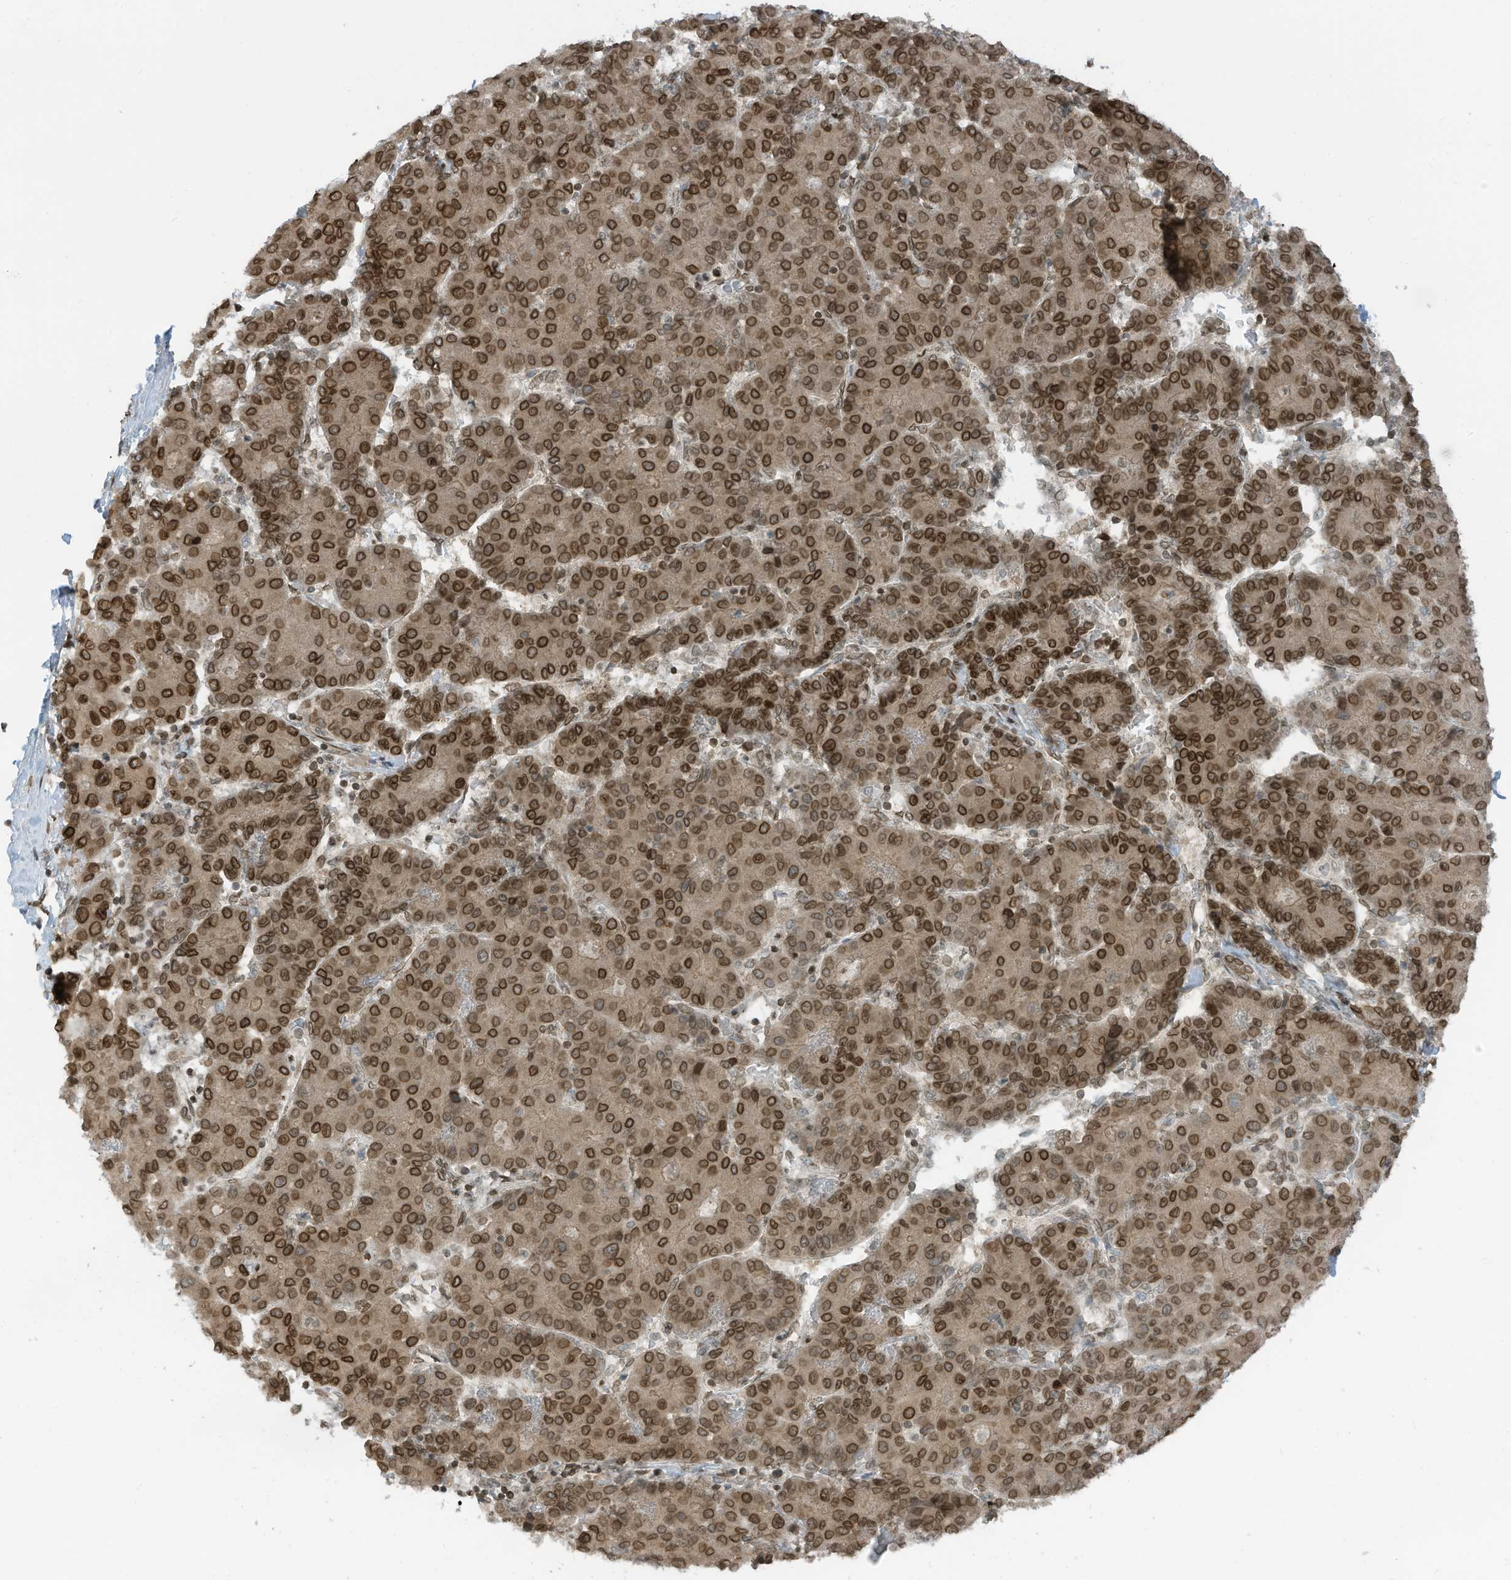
{"staining": {"intensity": "strong", "quantity": ">75%", "location": "cytoplasmic/membranous,nuclear"}, "tissue": "liver cancer", "cell_type": "Tumor cells", "image_type": "cancer", "snomed": [{"axis": "morphology", "description": "Carcinoma, Hepatocellular, NOS"}, {"axis": "topography", "description": "Liver"}], "caption": "A micrograph of liver cancer stained for a protein displays strong cytoplasmic/membranous and nuclear brown staining in tumor cells.", "gene": "RABL3", "patient": {"sex": "male", "age": 65}}